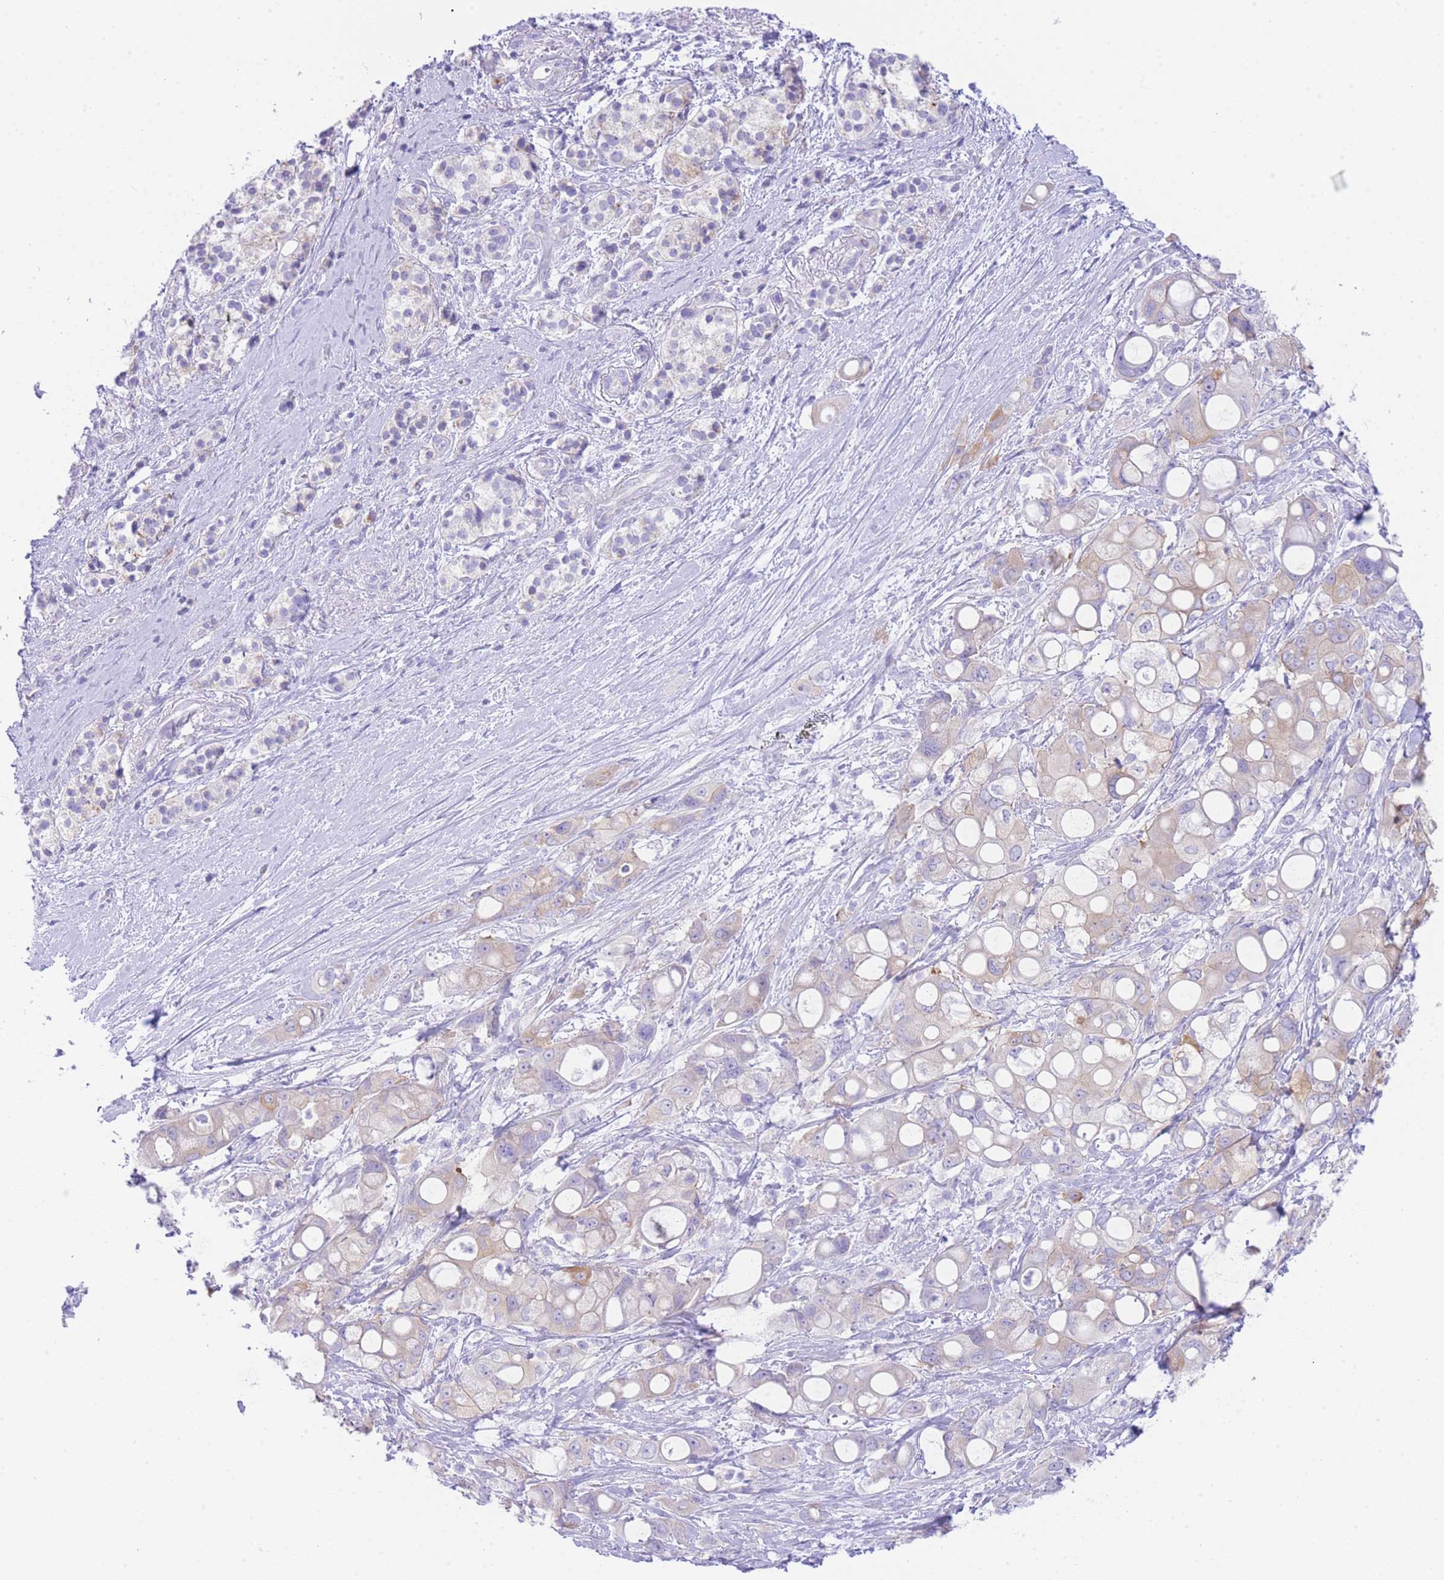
{"staining": {"intensity": "weak", "quantity": "<25%", "location": "cytoplasmic/membranous"}, "tissue": "pancreatic cancer", "cell_type": "Tumor cells", "image_type": "cancer", "snomed": [{"axis": "morphology", "description": "Adenocarcinoma, NOS"}, {"axis": "topography", "description": "Pancreas"}], "caption": "Immunohistochemistry photomicrograph of neoplastic tissue: human pancreatic cancer (adenocarcinoma) stained with DAB (3,3'-diaminobenzidine) reveals no significant protein expression in tumor cells. The staining was performed using DAB to visualize the protein expression in brown, while the nuclei were stained in blue with hematoxylin (Magnification: 20x).", "gene": "ACSM4", "patient": {"sex": "male", "age": 68}}